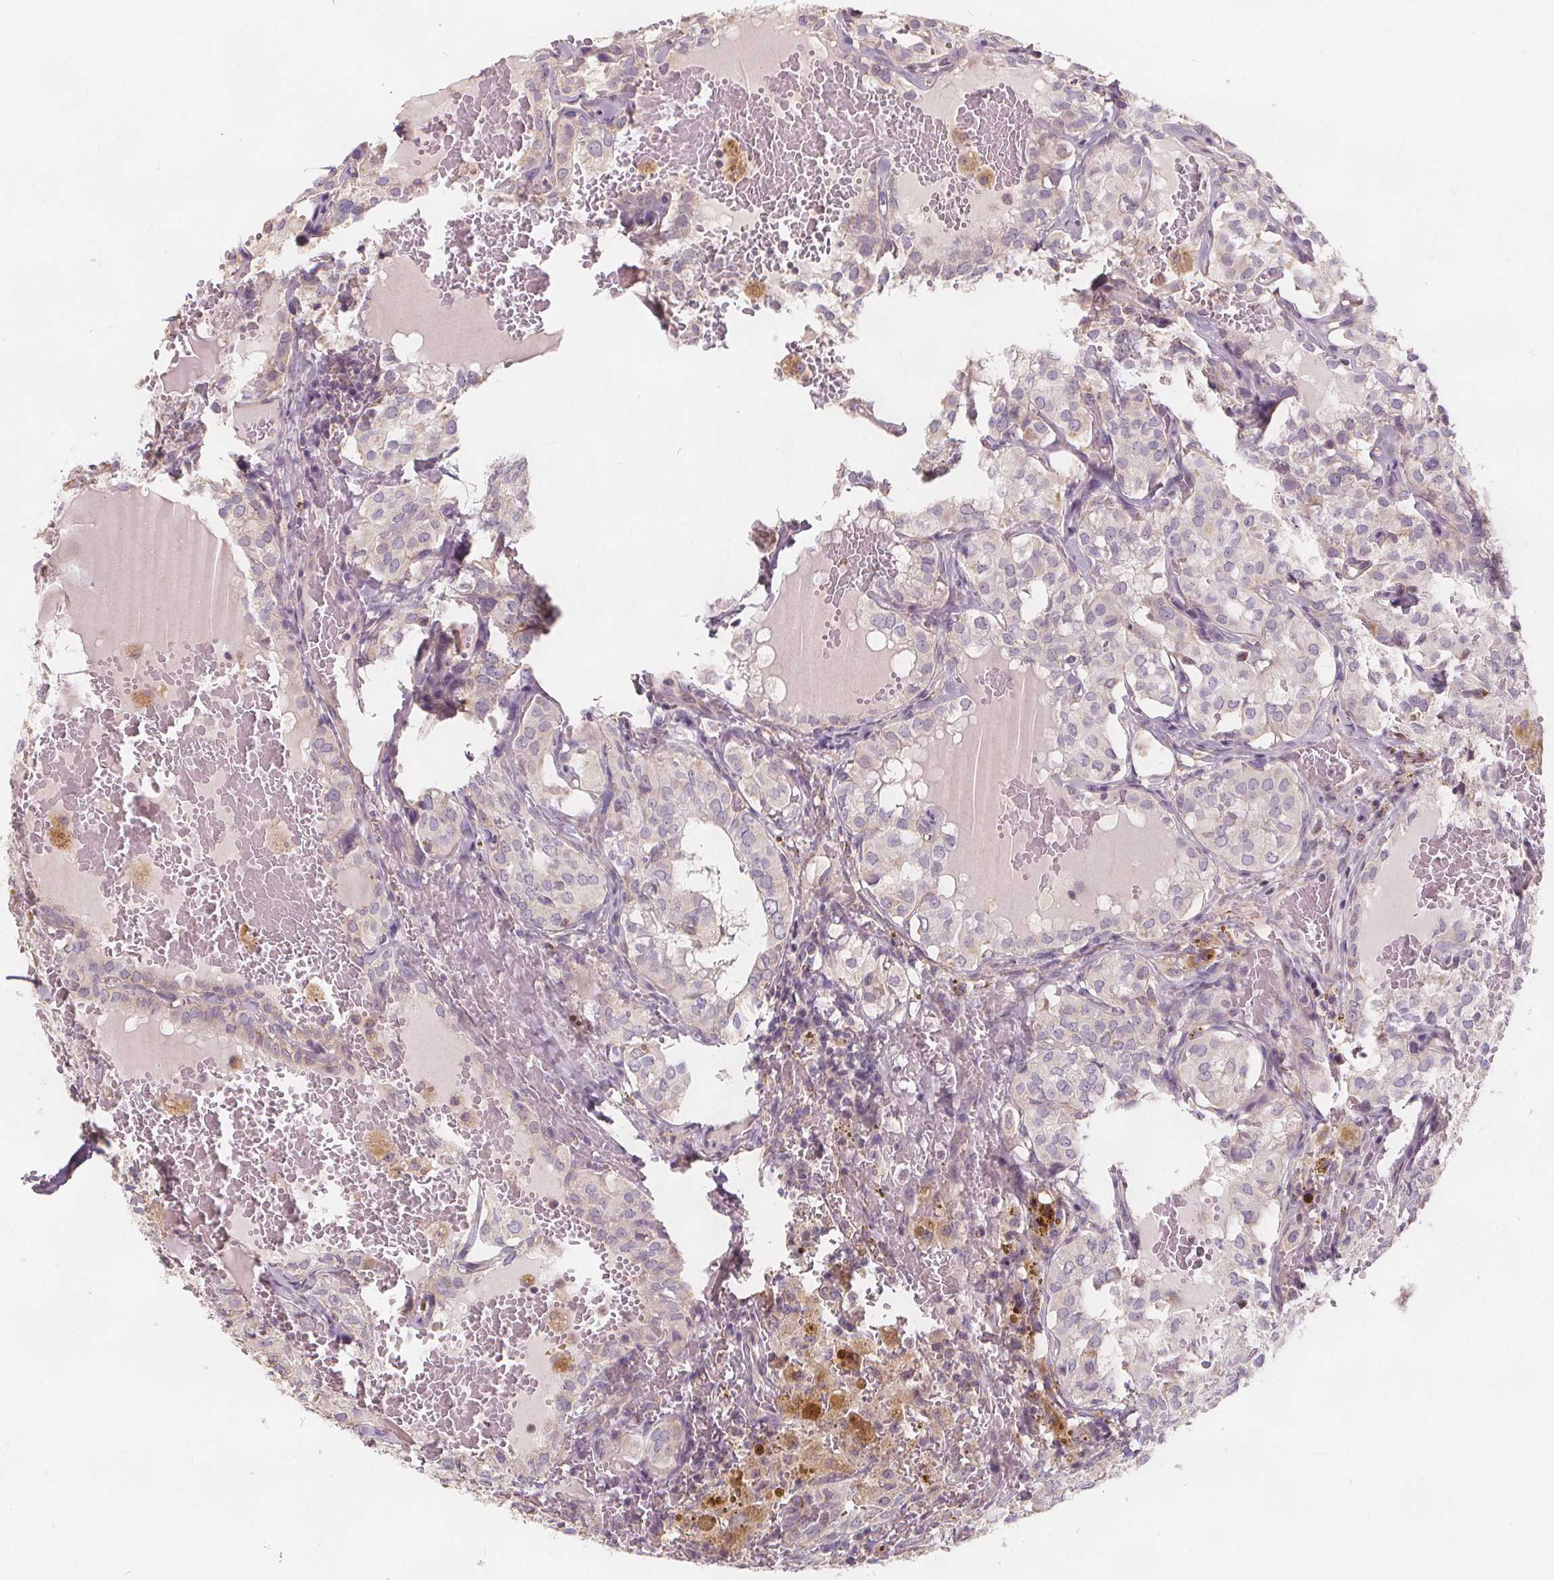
{"staining": {"intensity": "negative", "quantity": "none", "location": "none"}, "tissue": "thyroid cancer", "cell_type": "Tumor cells", "image_type": "cancer", "snomed": [{"axis": "morphology", "description": "Papillary adenocarcinoma, NOS"}, {"axis": "topography", "description": "Thyroid gland"}], "caption": "A photomicrograph of human thyroid papillary adenocarcinoma is negative for staining in tumor cells. (IHC, brightfield microscopy, high magnification).", "gene": "DRC3", "patient": {"sex": "male", "age": 20}}